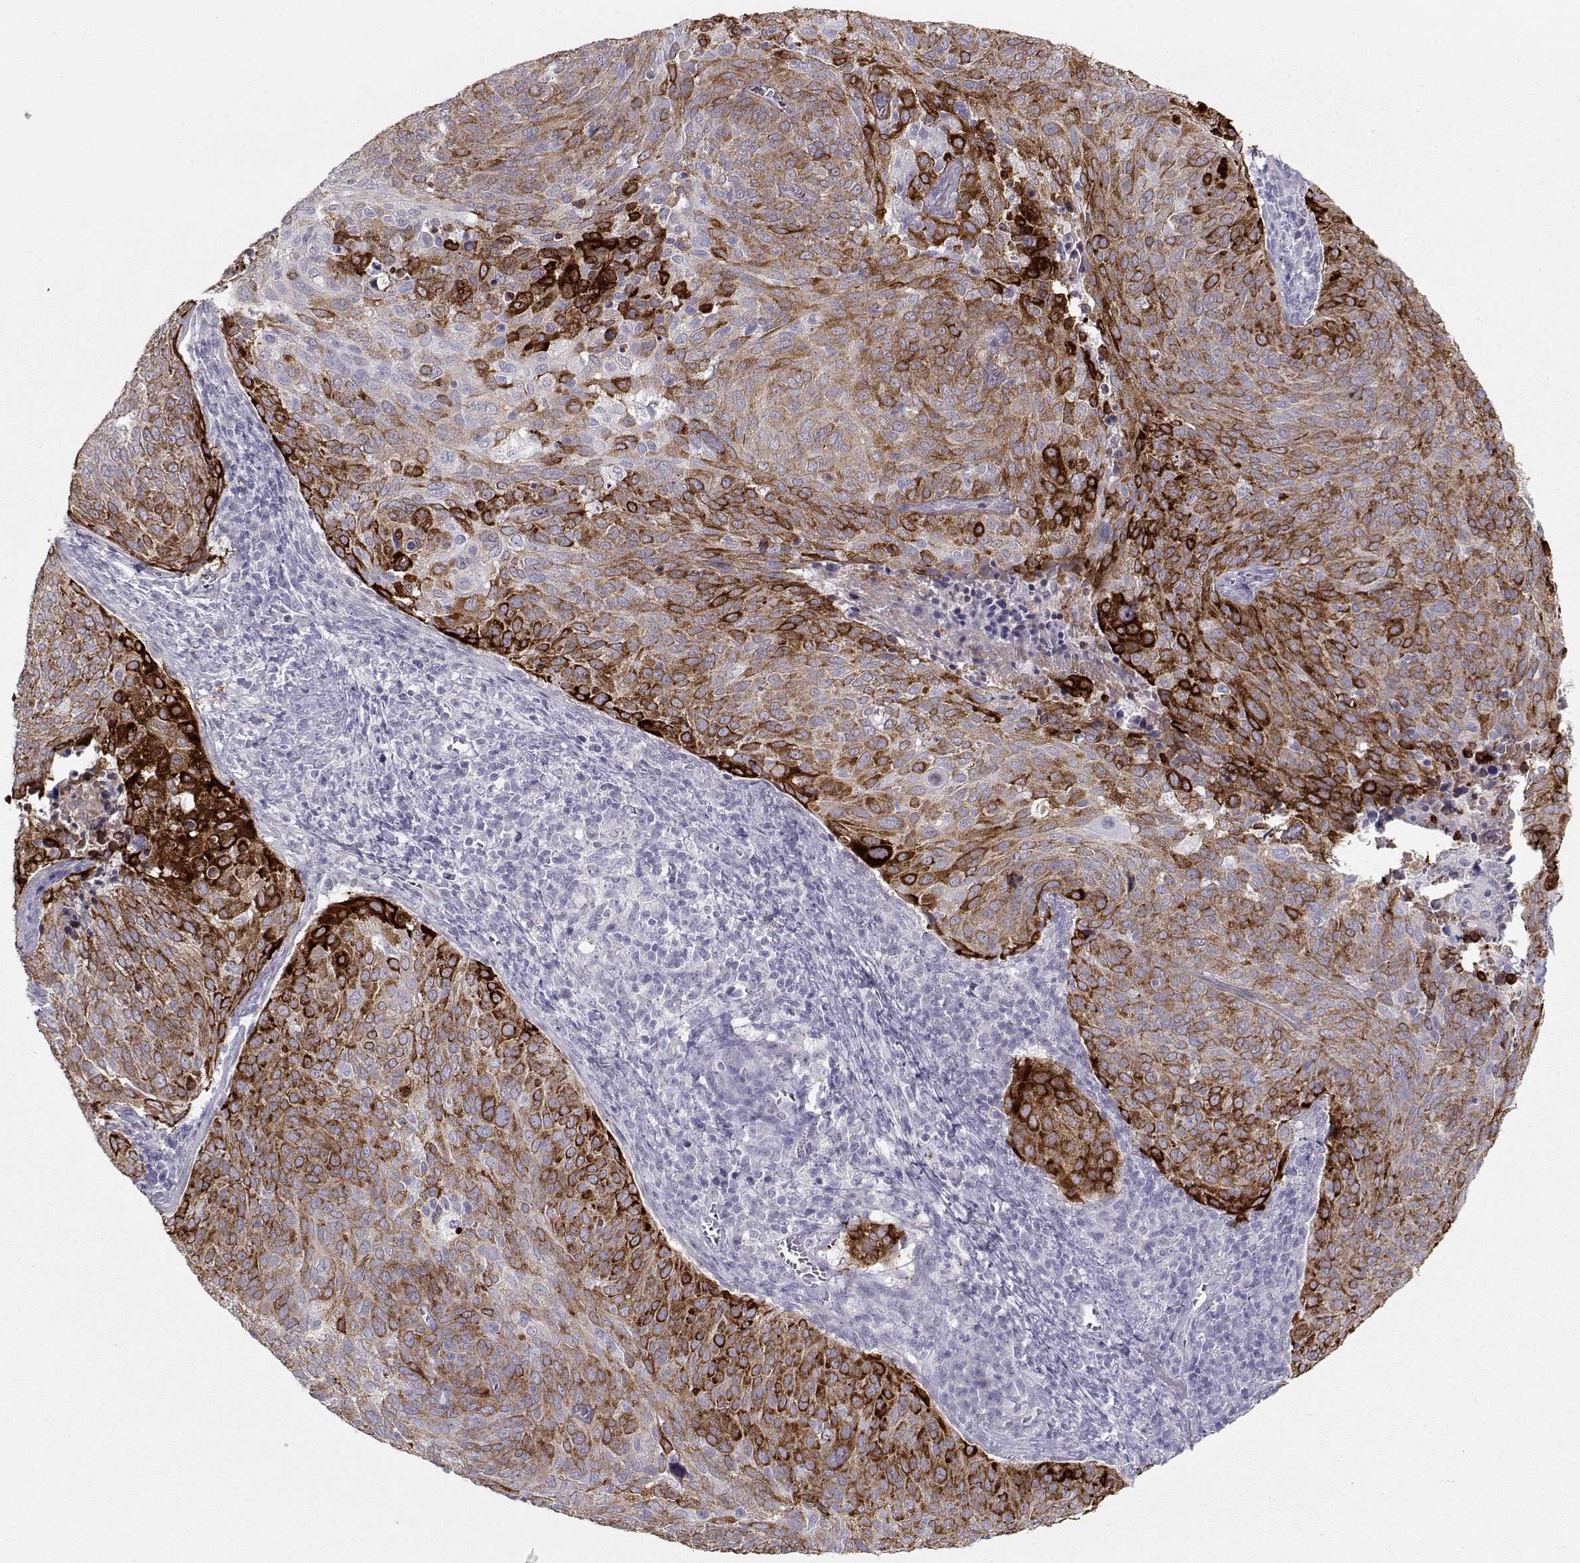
{"staining": {"intensity": "strong", "quantity": ">75%", "location": "cytoplasmic/membranous"}, "tissue": "cervical cancer", "cell_type": "Tumor cells", "image_type": "cancer", "snomed": [{"axis": "morphology", "description": "Squamous cell carcinoma, NOS"}, {"axis": "topography", "description": "Cervix"}], "caption": "Strong cytoplasmic/membranous expression for a protein is identified in about >75% of tumor cells of cervical squamous cell carcinoma using IHC.", "gene": "LAMB3", "patient": {"sex": "female", "age": 39}}